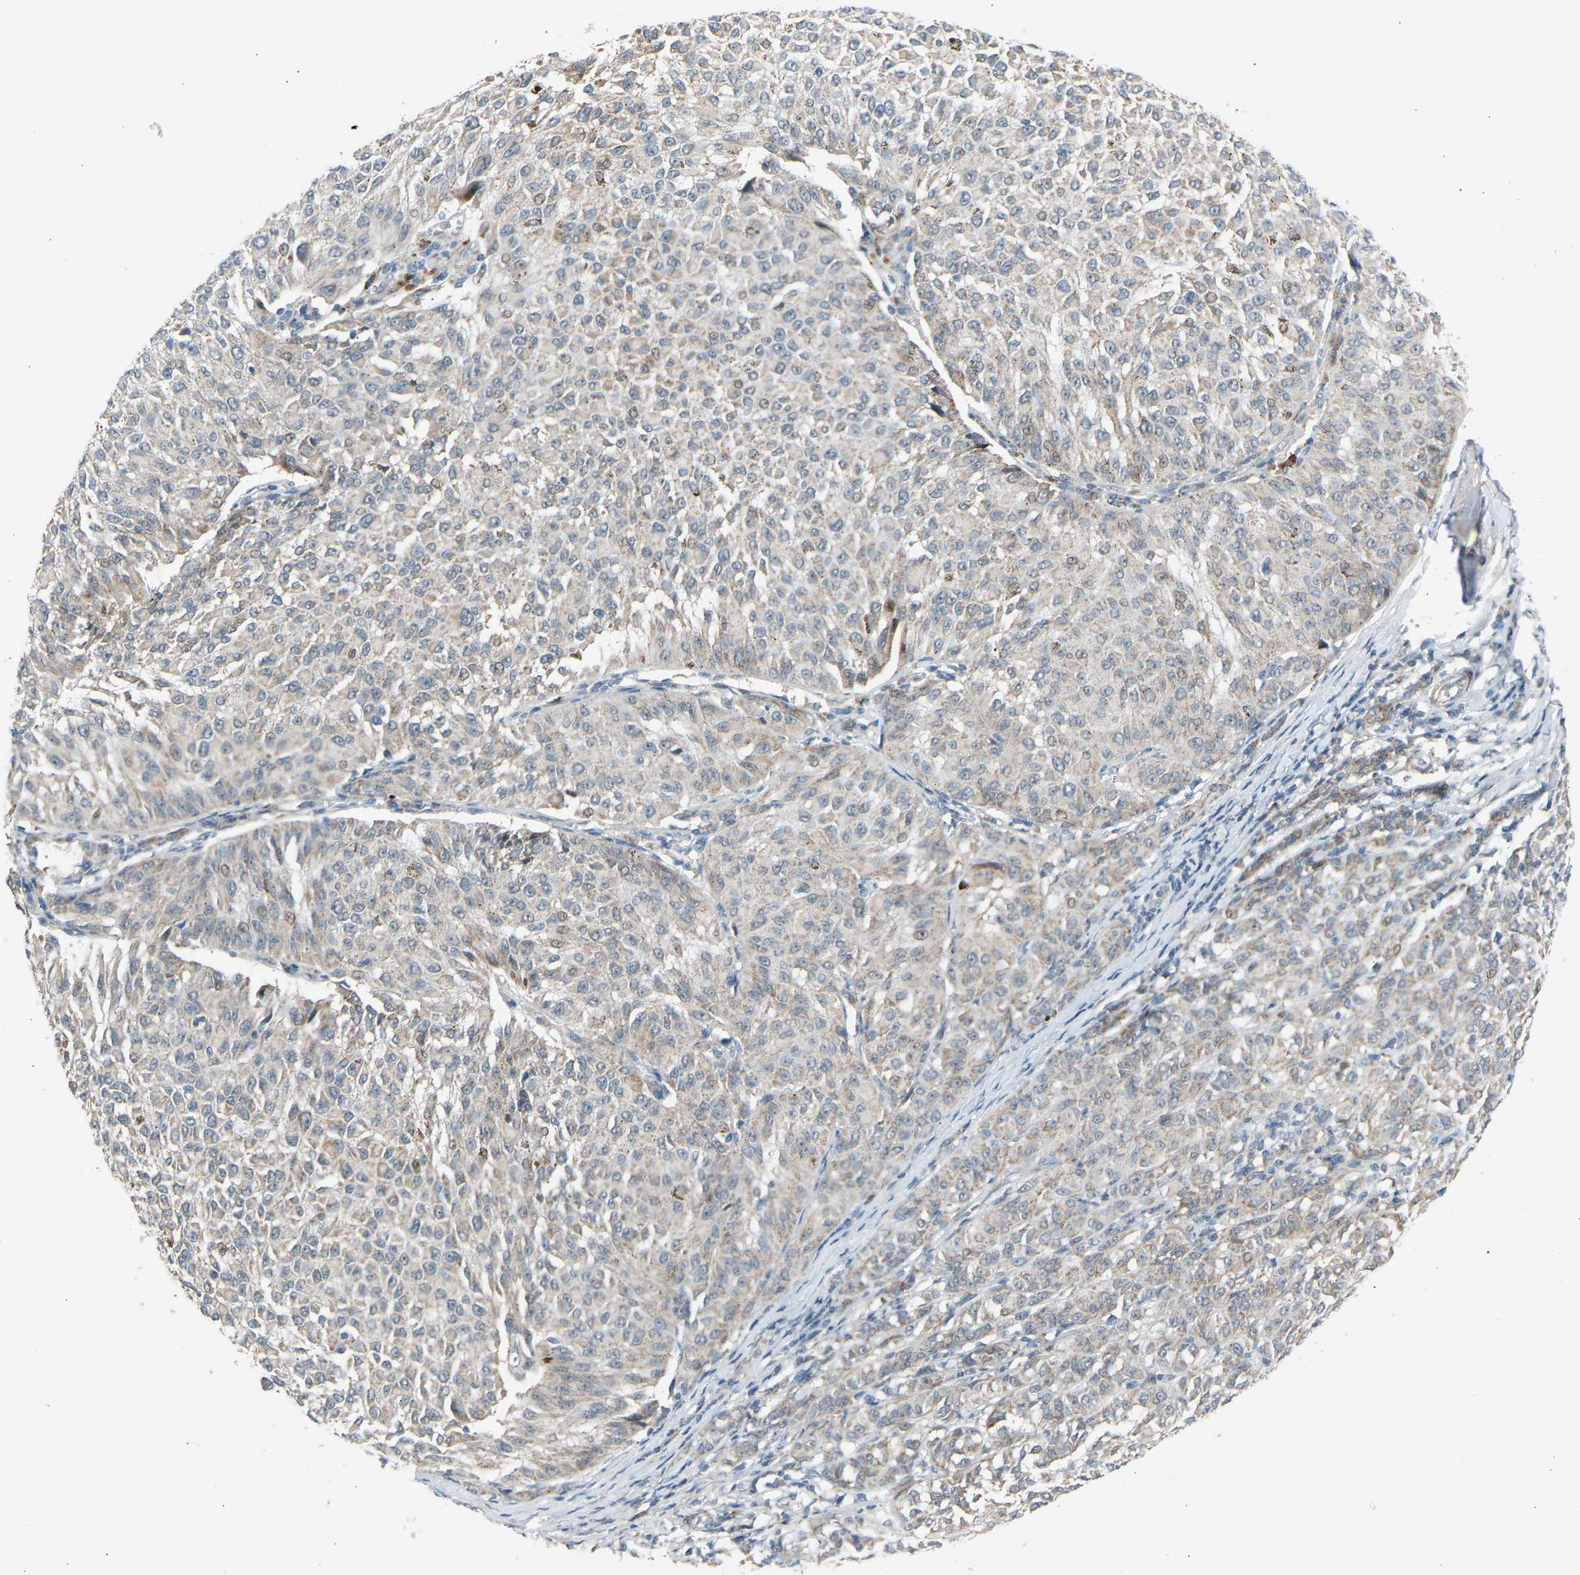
{"staining": {"intensity": "weak", "quantity": "<25%", "location": "cytoplasmic/membranous"}, "tissue": "melanoma", "cell_type": "Tumor cells", "image_type": "cancer", "snomed": [{"axis": "morphology", "description": "Malignant melanoma, NOS"}, {"axis": "topography", "description": "Skin"}], "caption": "Tumor cells show no significant protein staining in malignant melanoma. (DAB (3,3'-diaminobenzidine) immunohistochemistry with hematoxylin counter stain).", "gene": "VPS41", "patient": {"sex": "female", "age": 72}}